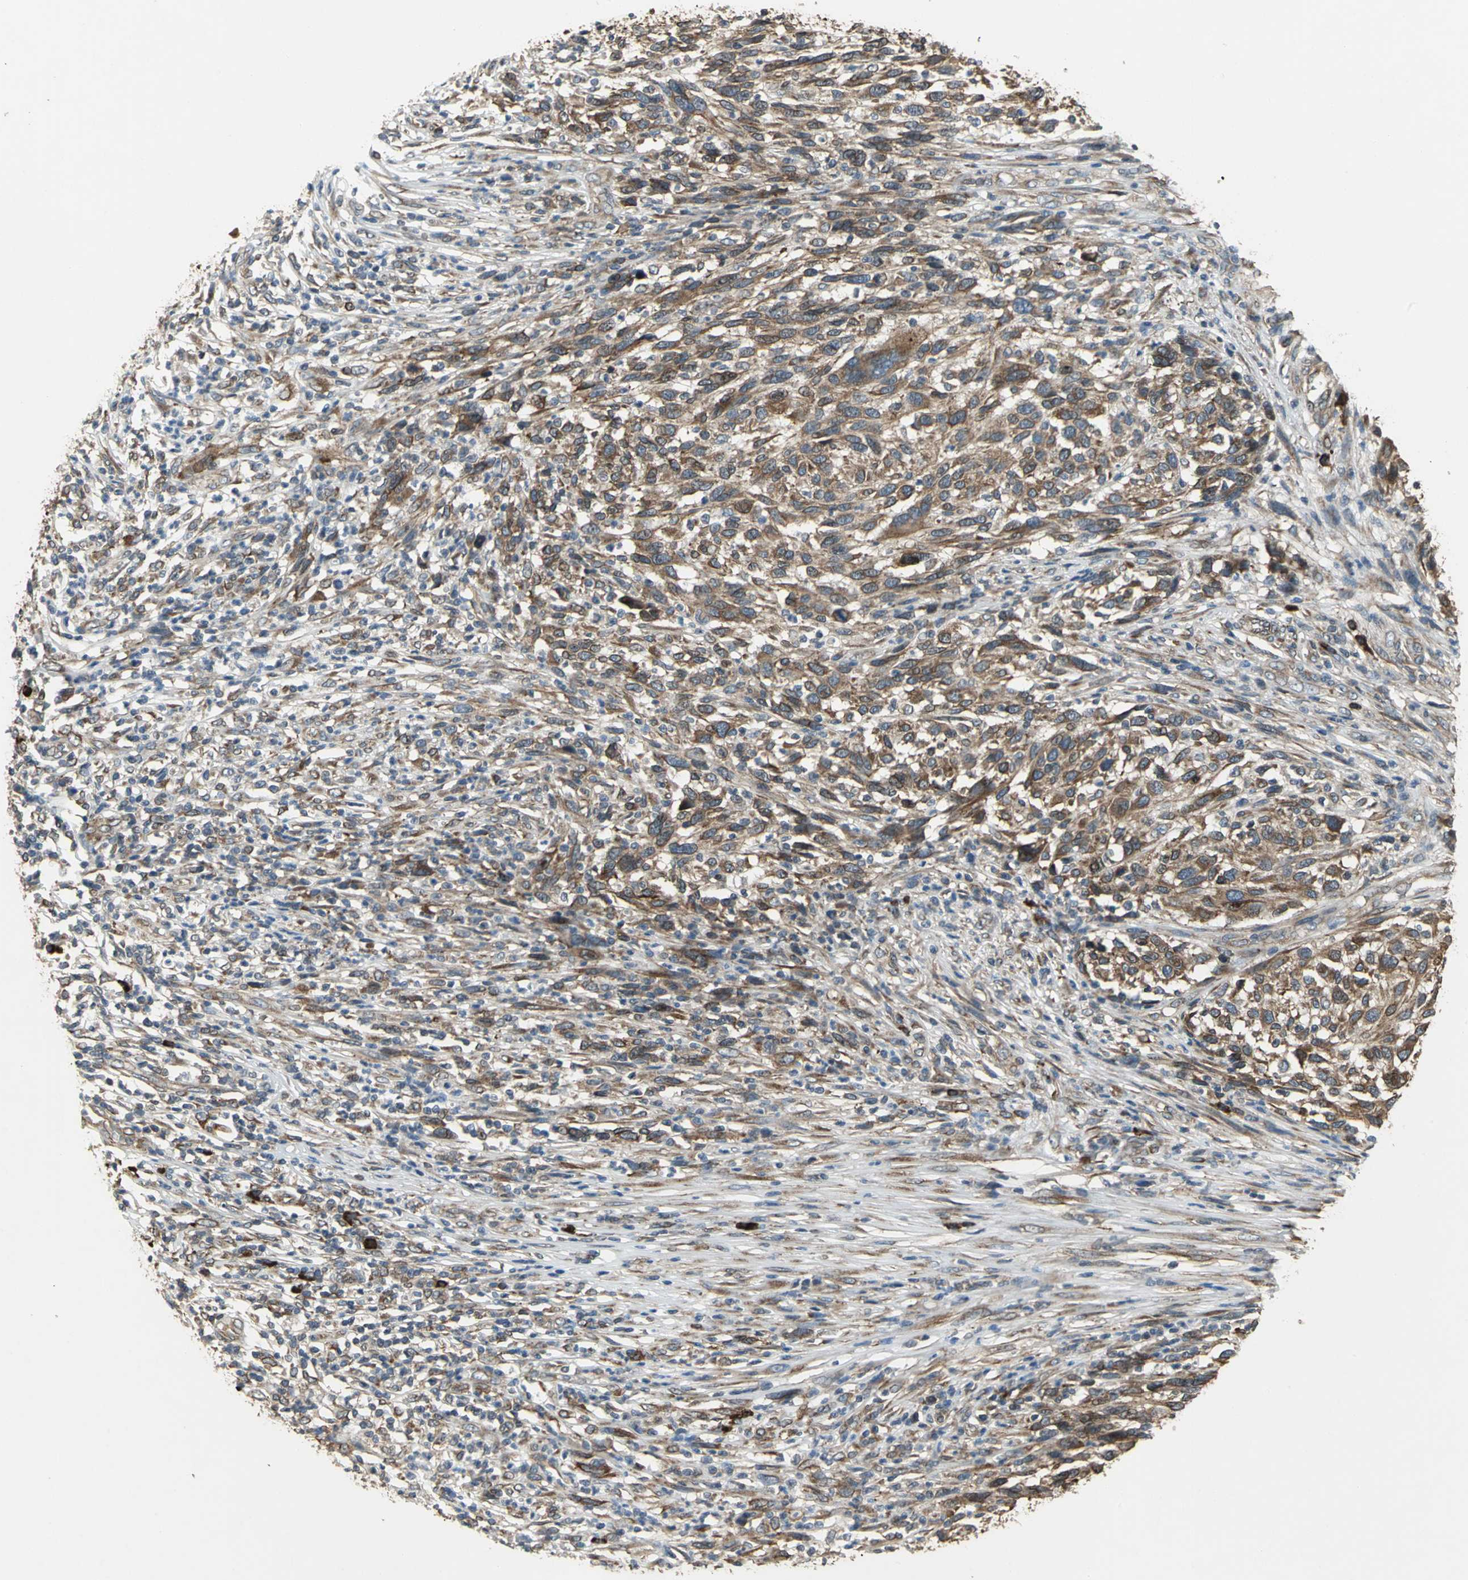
{"staining": {"intensity": "moderate", "quantity": ">75%", "location": "cytoplasmic/membranous"}, "tissue": "melanoma", "cell_type": "Tumor cells", "image_type": "cancer", "snomed": [{"axis": "morphology", "description": "Malignant melanoma, Metastatic site"}, {"axis": "topography", "description": "Lymph node"}], "caption": "This is an image of IHC staining of melanoma, which shows moderate positivity in the cytoplasmic/membranous of tumor cells.", "gene": "SYVN1", "patient": {"sex": "male", "age": 61}}